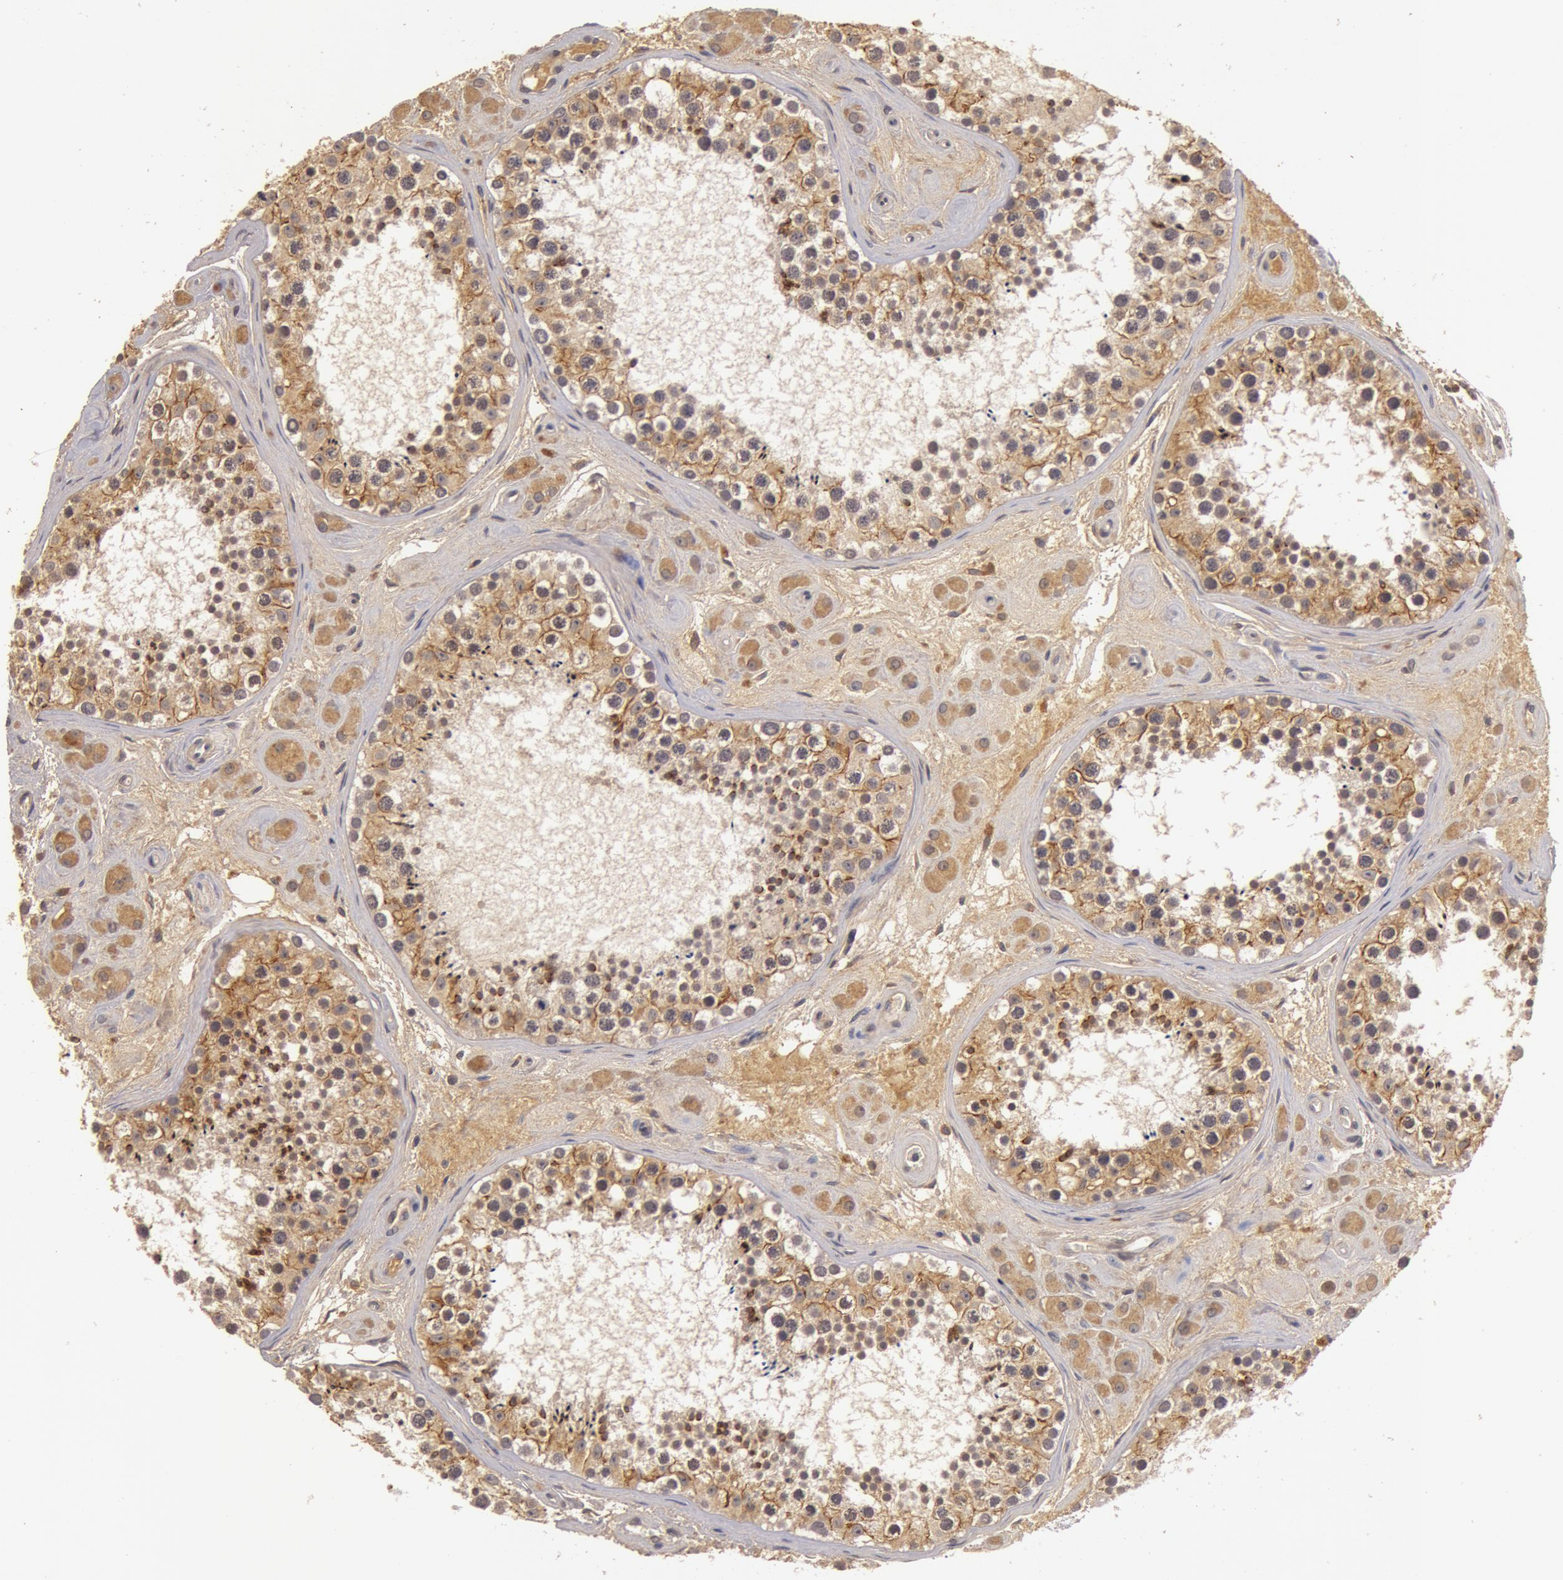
{"staining": {"intensity": "moderate", "quantity": ">75%", "location": "cytoplasmic/membranous"}, "tissue": "testis", "cell_type": "Cells in seminiferous ducts", "image_type": "normal", "snomed": [{"axis": "morphology", "description": "Normal tissue, NOS"}, {"axis": "topography", "description": "Testis"}], "caption": "DAB (3,3'-diaminobenzidine) immunohistochemical staining of normal testis reveals moderate cytoplasmic/membranous protein staining in approximately >75% of cells in seminiferous ducts. (DAB (3,3'-diaminobenzidine) IHC, brown staining for protein, blue staining for nuclei).", "gene": "BCHE", "patient": {"sex": "male", "age": 38}}